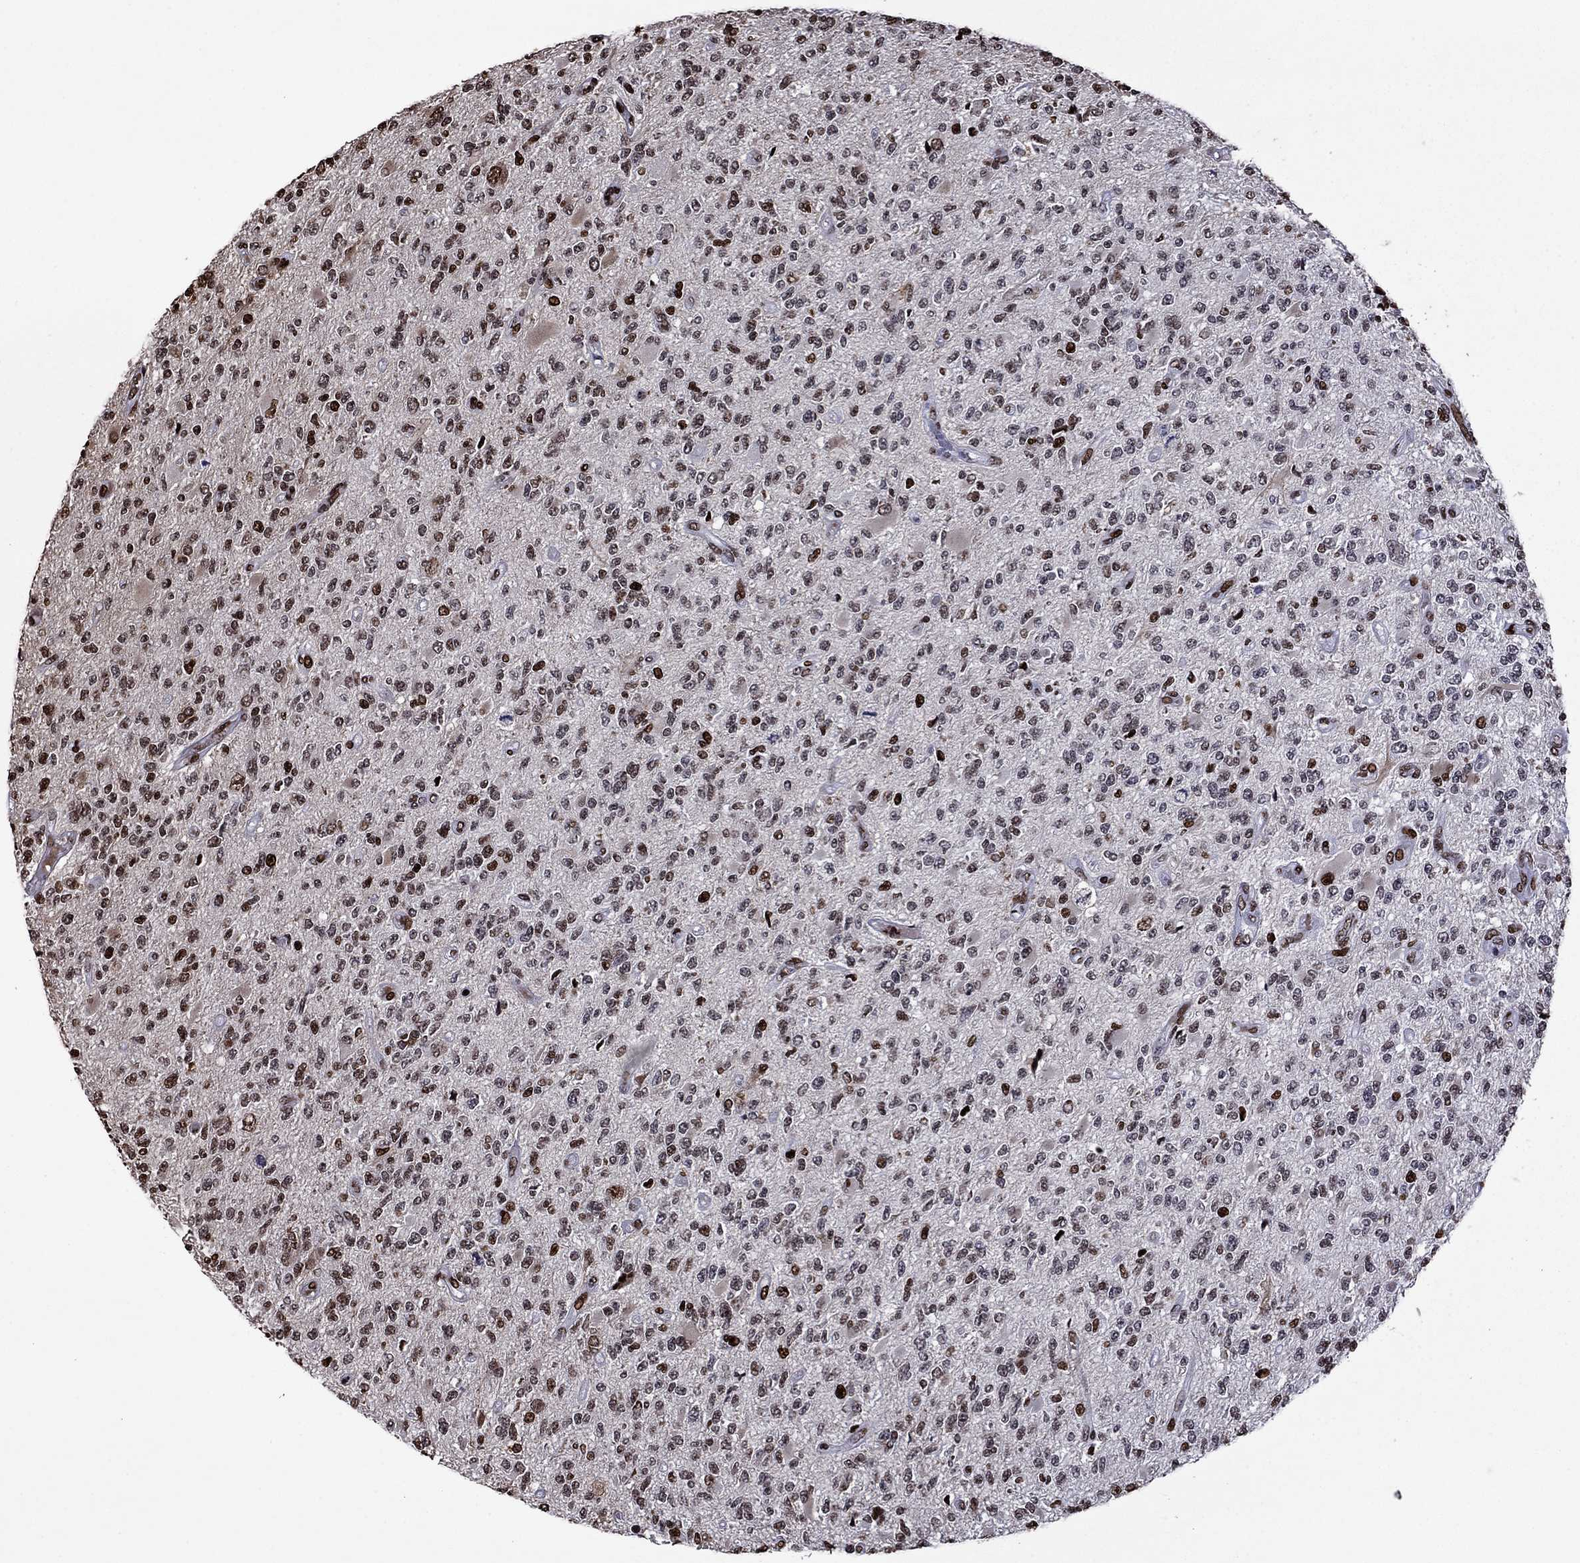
{"staining": {"intensity": "strong", "quantity": "25%-75%", "location": "nuclear"}, "tissue": "glioma", "cell_type": "Tumor cells", "image_type": "cancer", "snomed": [{"axis": "morphology", "description": "Glioma, malignant, High grade"}, {"axis": "topography", "description": "Brain"}], "caption": "High-magnification brightfield microscopy of glioma stained with DAB (brown) and counterstained with hematoxylin (blue). tumor cells exhibit strong nuclear expression is identified in approximately25%-75% of cells. The protein of interest is shown in brown color, while the nuclei are stained blue.", "gene": "LIMK1", "patient": {"sex": "female", "age": 63}}